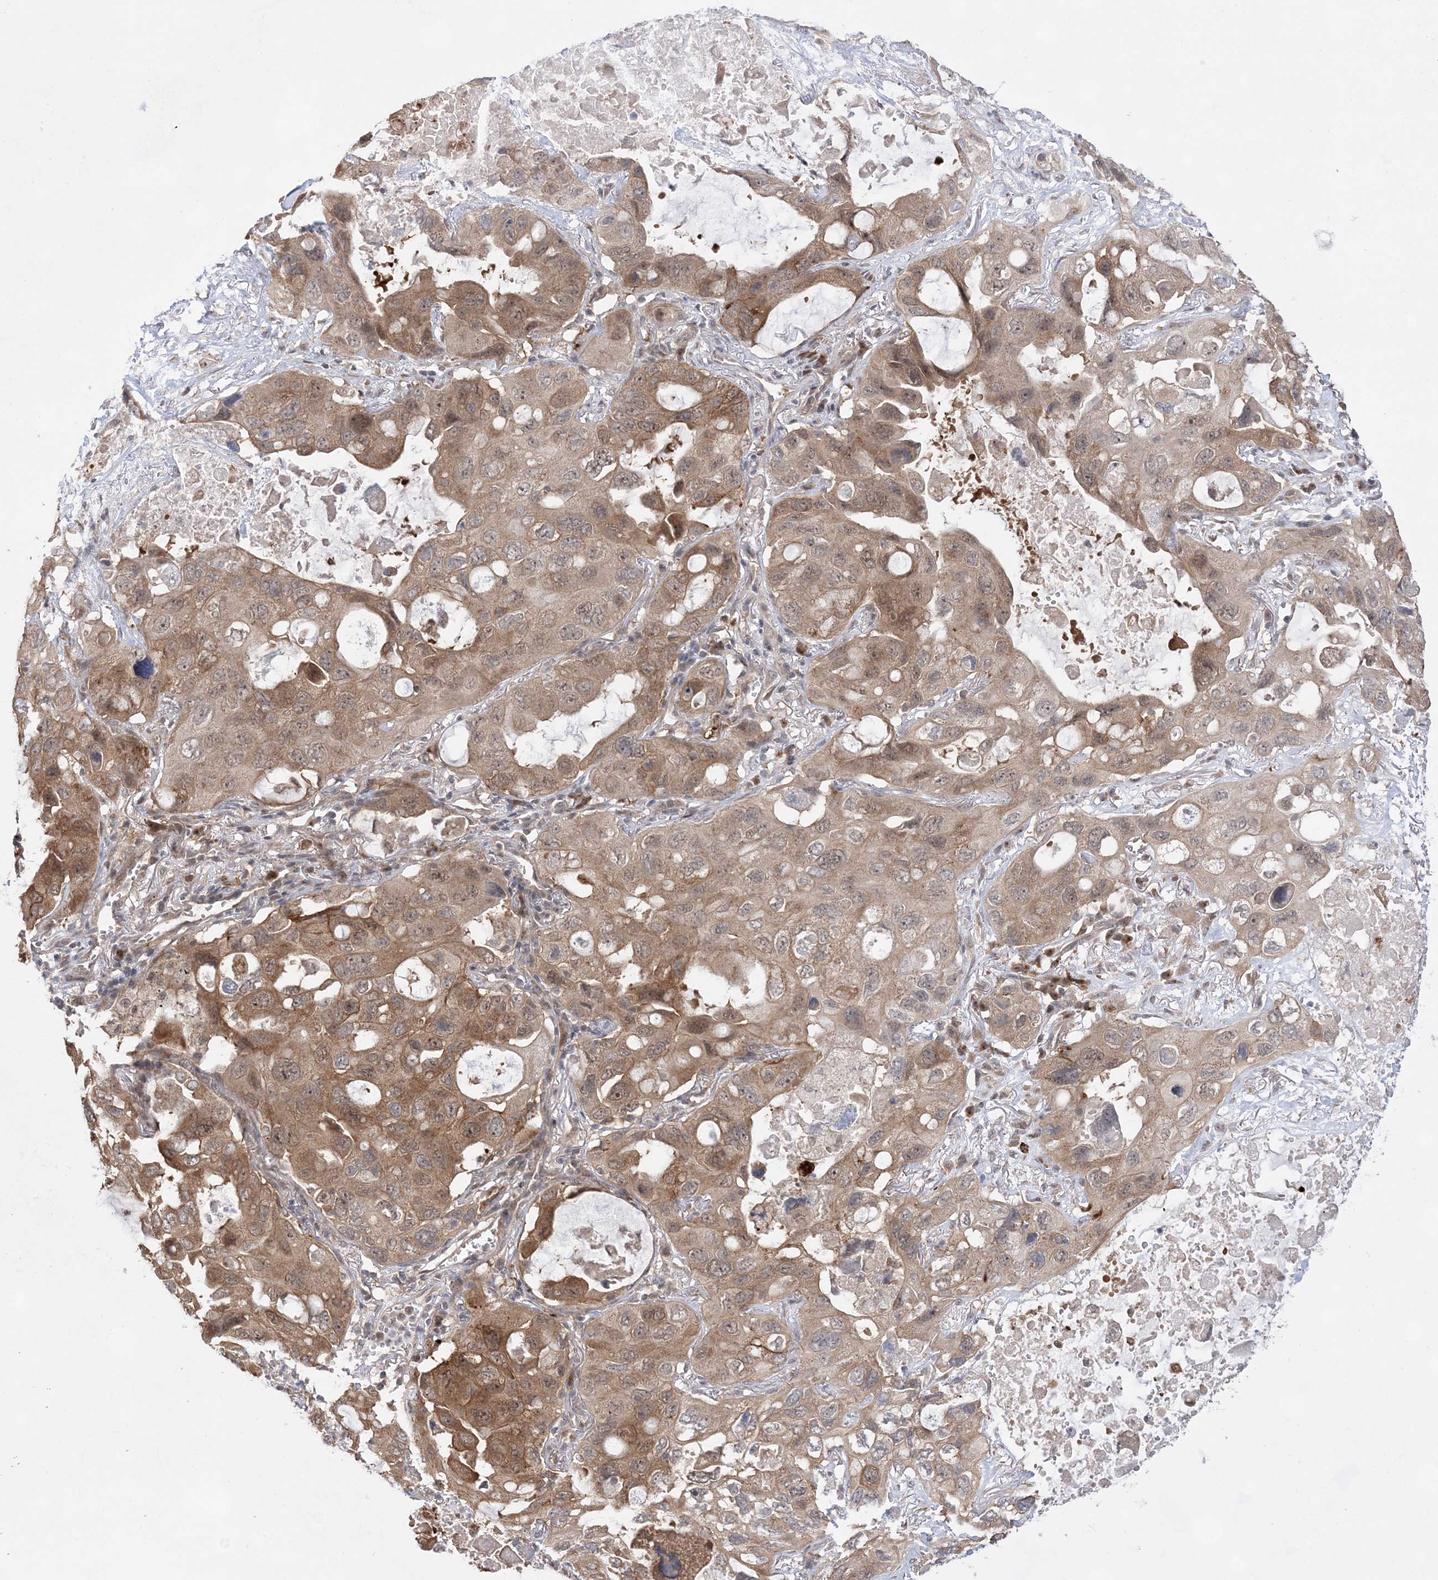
{"staining": {"intensity": "moderate", "quantity": ">75%", "location": "cytoplasmic/membranous"}, "tissue": "lung cancer", "cell_type": "Tumor cells", "image_type": "cancer", "snomed": [{"axis": "morphology", "description": "Squamous cell carcinoma, NOS"}, {"axis": "topography", "description": "Lung"}], "caption": "Moderate cytoplasmic/membranous protein expression is present in approximately >75% of tumor cells in lung squamous cell carcinoma.", "gene": "ANAPC15", "patient": {"sex": "female", "age": 73}}